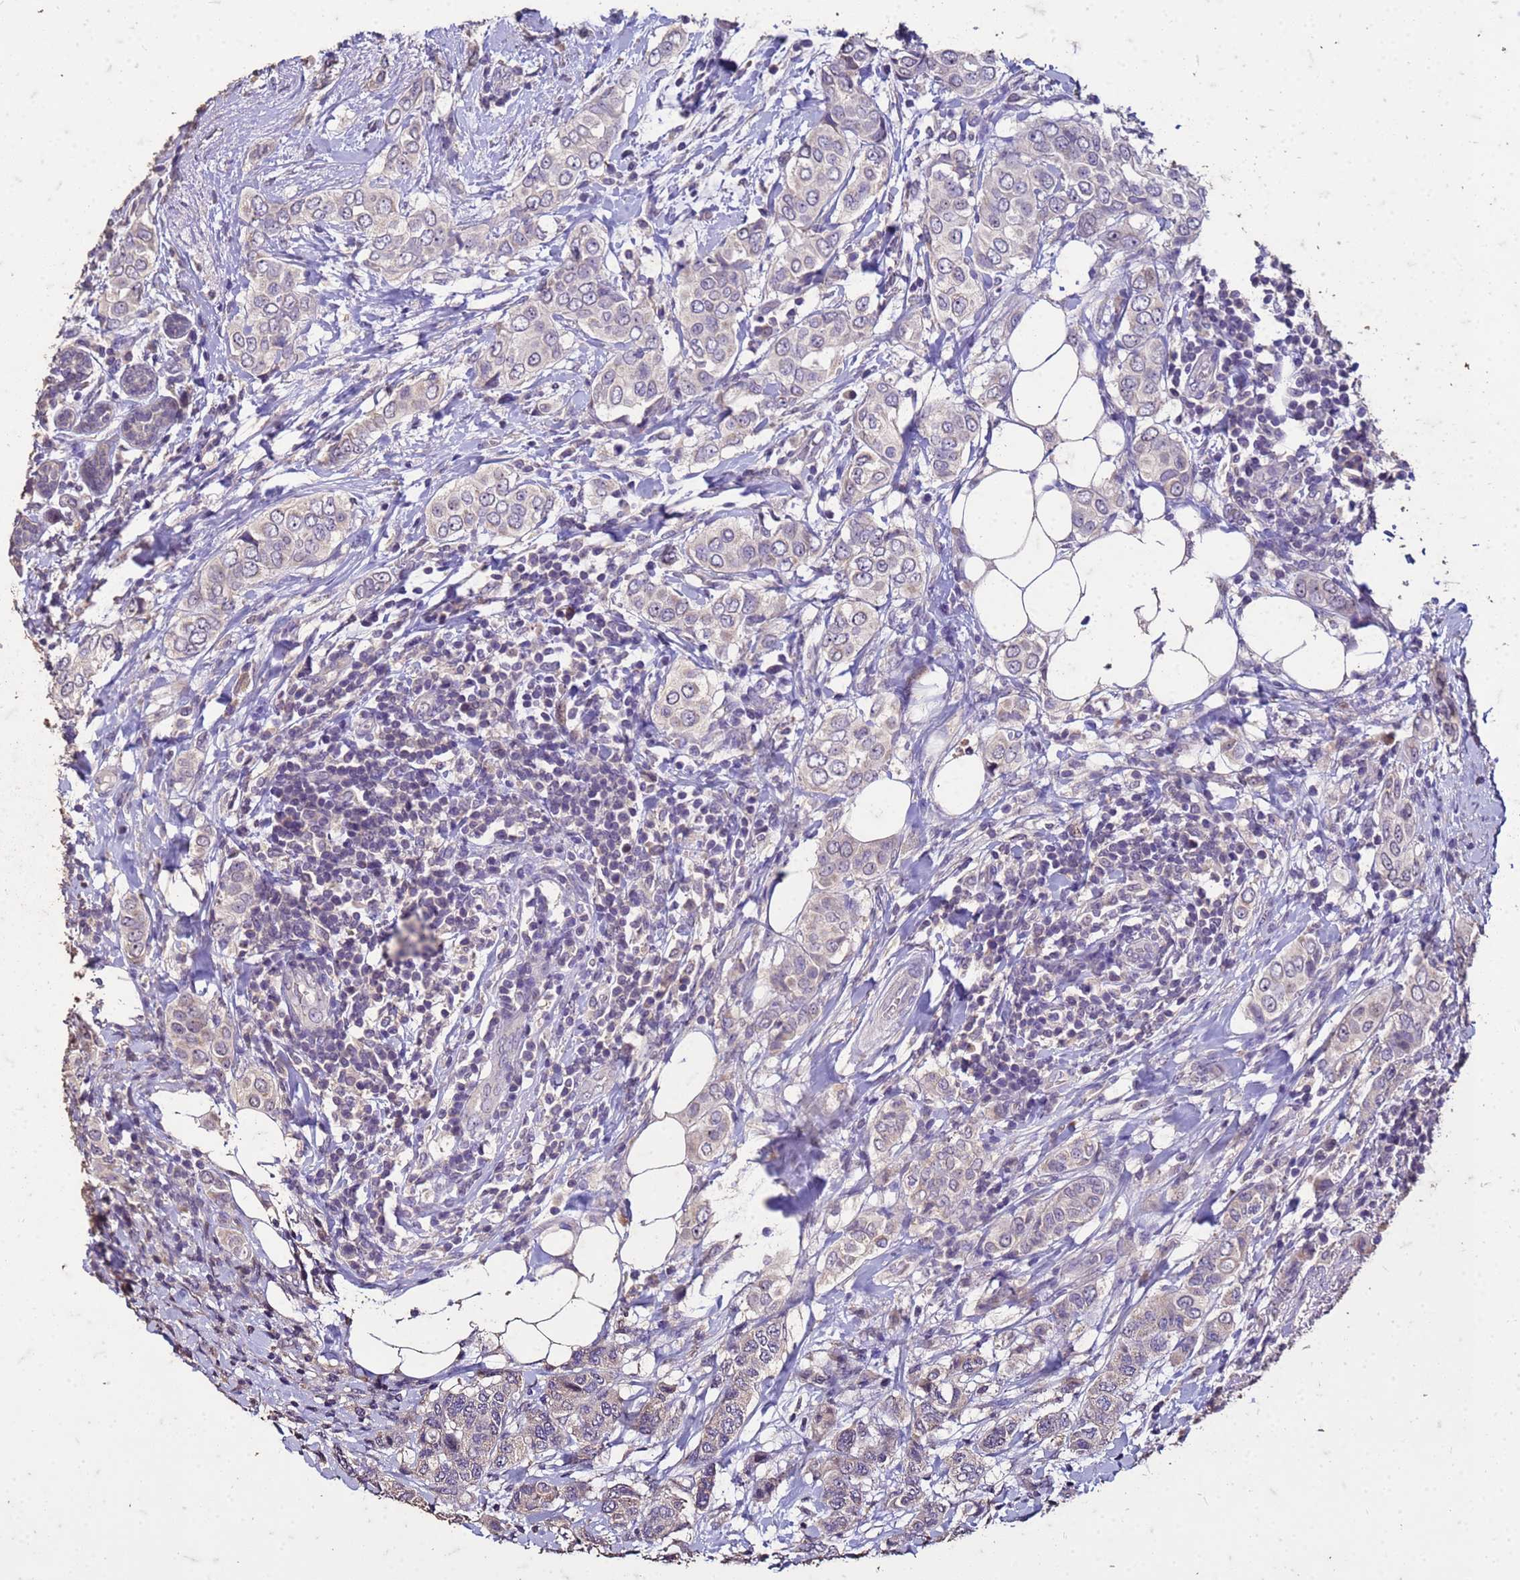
{"staining": {"intensity": "negative", "quantity": "none", "location": "none"}, "tissue": "breast cancer", "cell_type": "Tumor cells", "image_type": "cancer", "snomed": [{"axis": "morphology", "description": "Lobular carcinoma"}, {"axis": "topography", "description": "Breast"}], "caption": "Immunohistochemistry of breast lobular carcinoma demonstrates no positivity in tumor cells.", "gene": "FAM184B", "patient": {"sex": "female", "age": 51}}